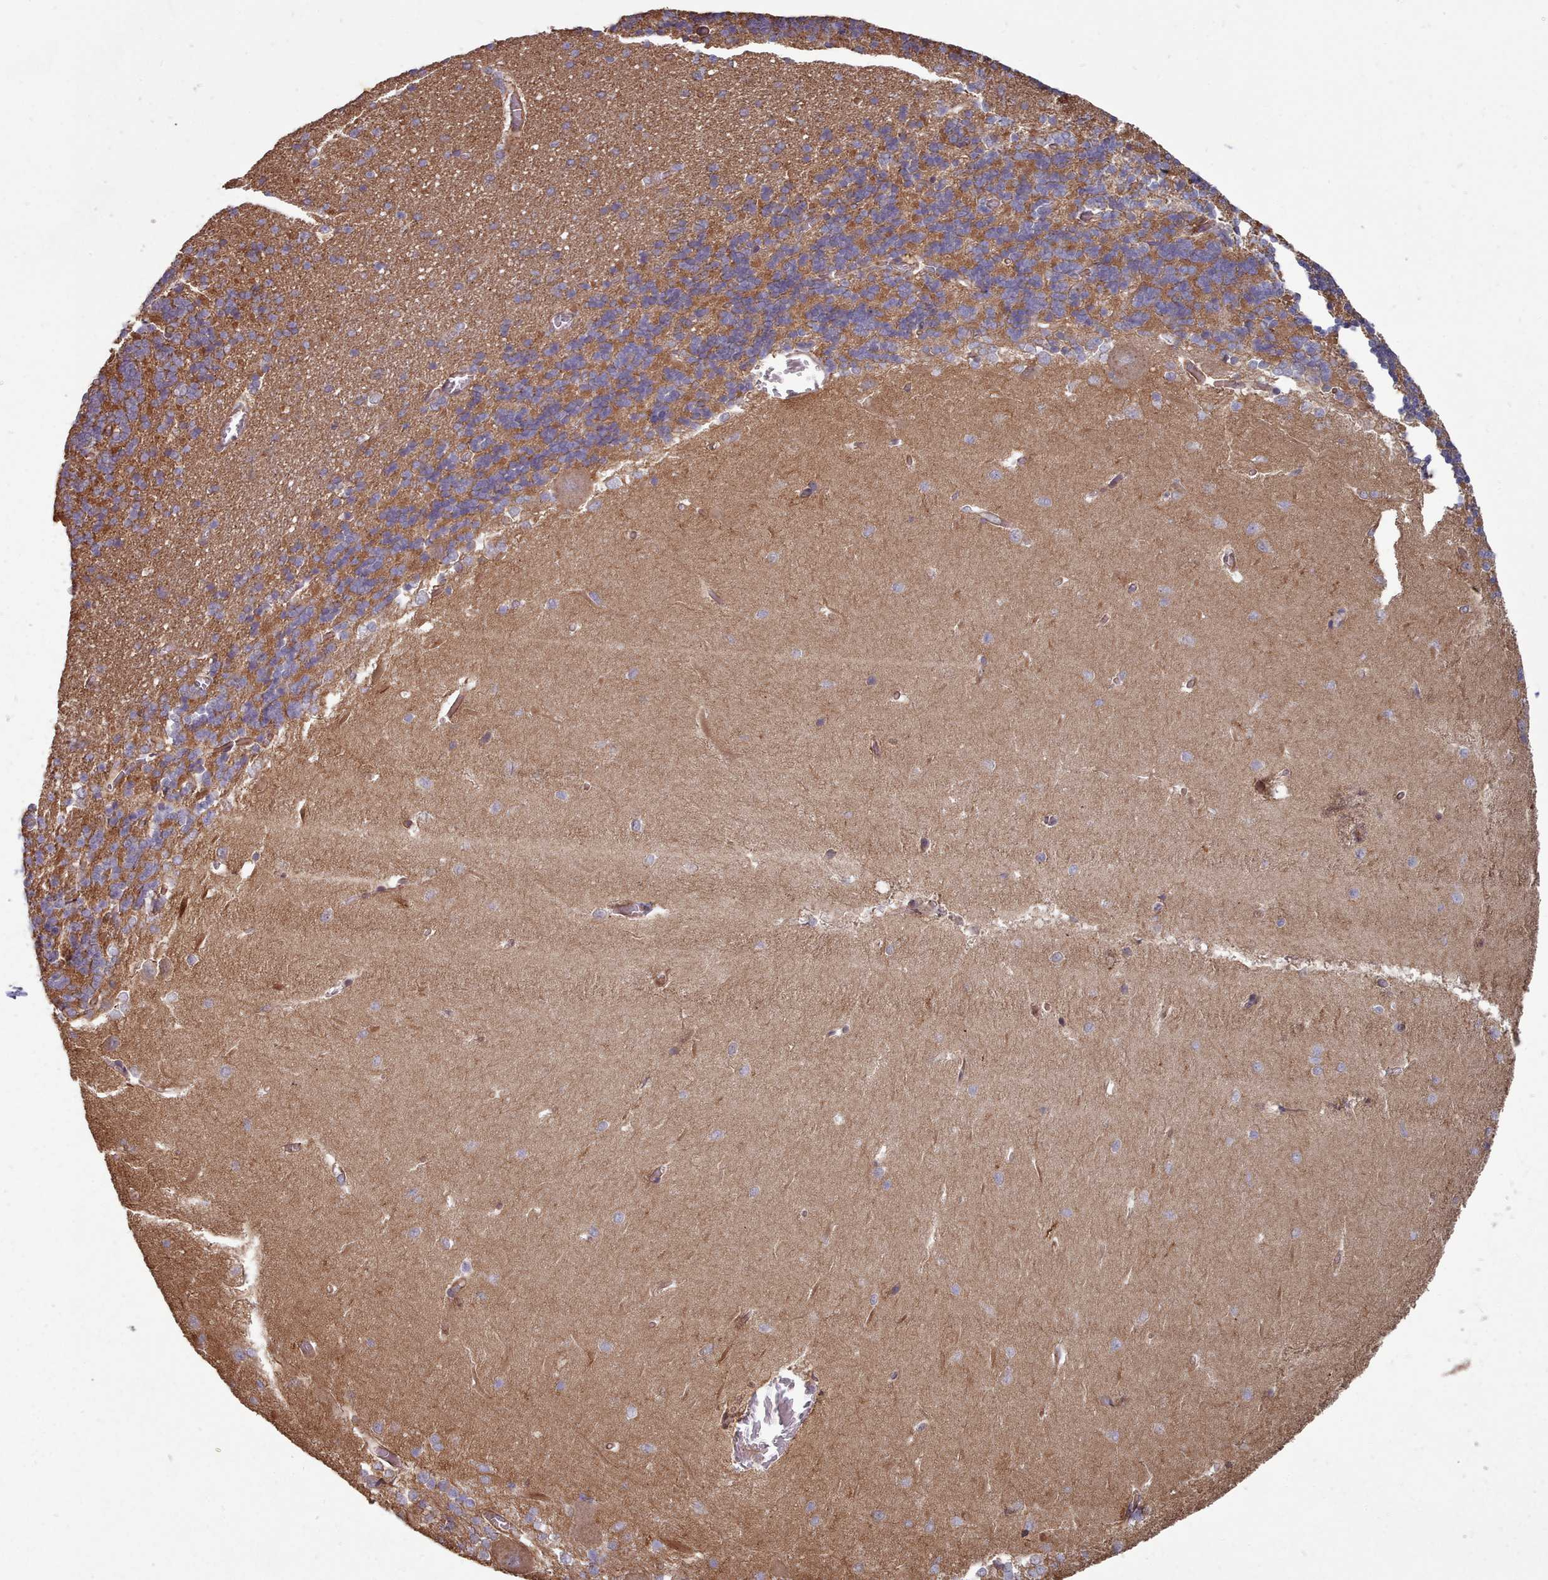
{"staining": {"intensity": "moderate", "quantity": ">75%", "location": "cytoplasmic/membranous"}, "tissue": "cerebellum", "cell_type": "Cells in granular layer", "image_type": "normal", "snomed": [{"axis": "morphology", "description": "Normal tissue, NOS"}, {"axis": "topography", "description": "Cerebellum"}], "caption": "This photomicrograph demonstrates normal cerebellum stained with IHC to label a protein in brown. The cytoplasmic/membranous of cells in granular layer show moderate positivity for the protein. Nuclei are counter-stained blue.", "gene": "THSD7B", "patient": {"sex": "male", "age": 37}}